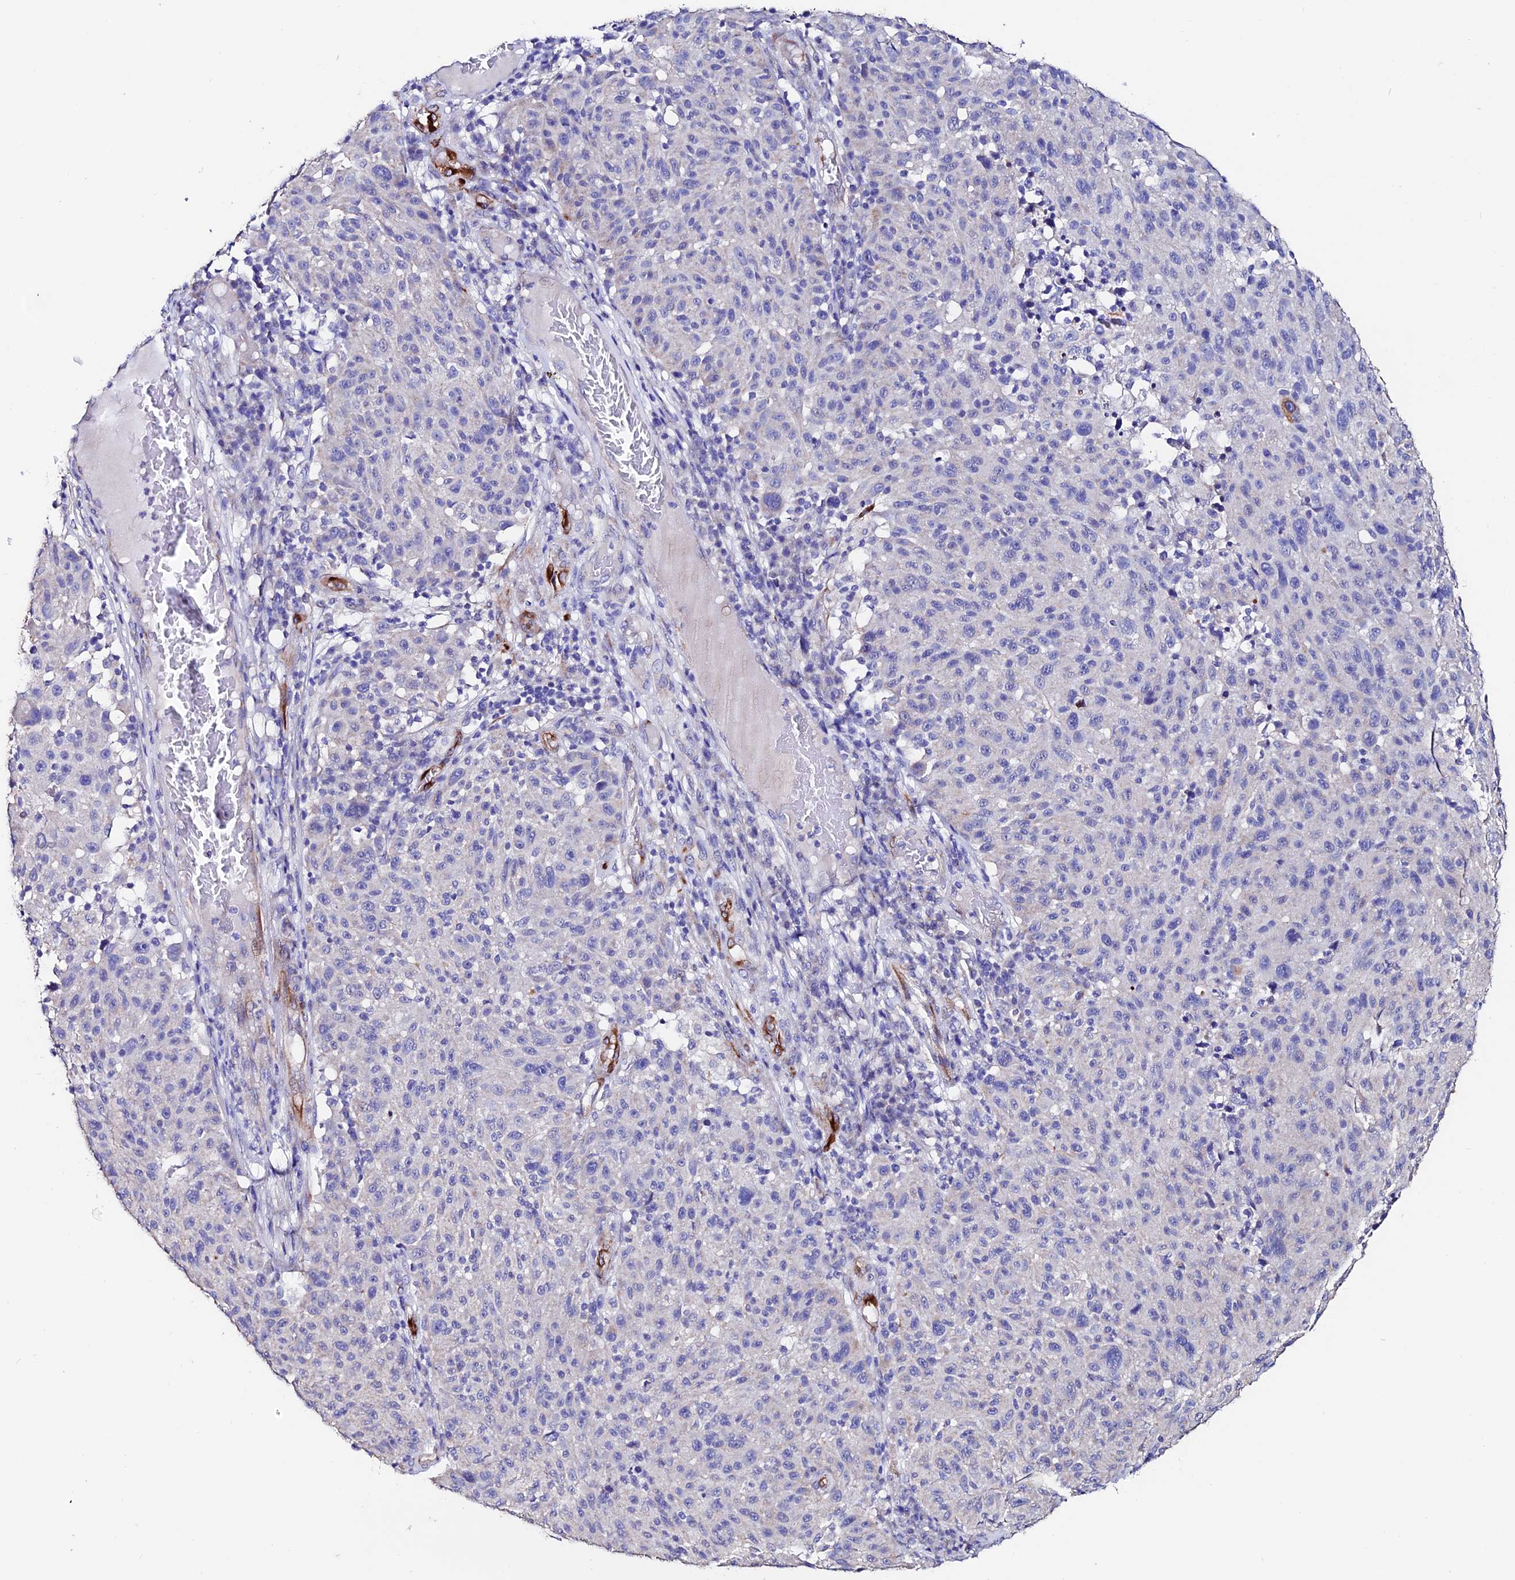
{"staining": {"intensity": "negative", "quantity": "none", "location": "none"}, "tissue": "melanoma", "cell_type": "Tumor cells", "image_type": "cancer", "snomed": [{"axis": "morphology", "description": "Malignant melanoma, NOS"}, {"axis": "topography", "description": "Skin"}], "caption": "Malignant melanoma stained for a protein using immunohistochemistry shows no staining tumor cells.", "gene": "ESM1", "patient": {"sex": "male", "age": 53}}